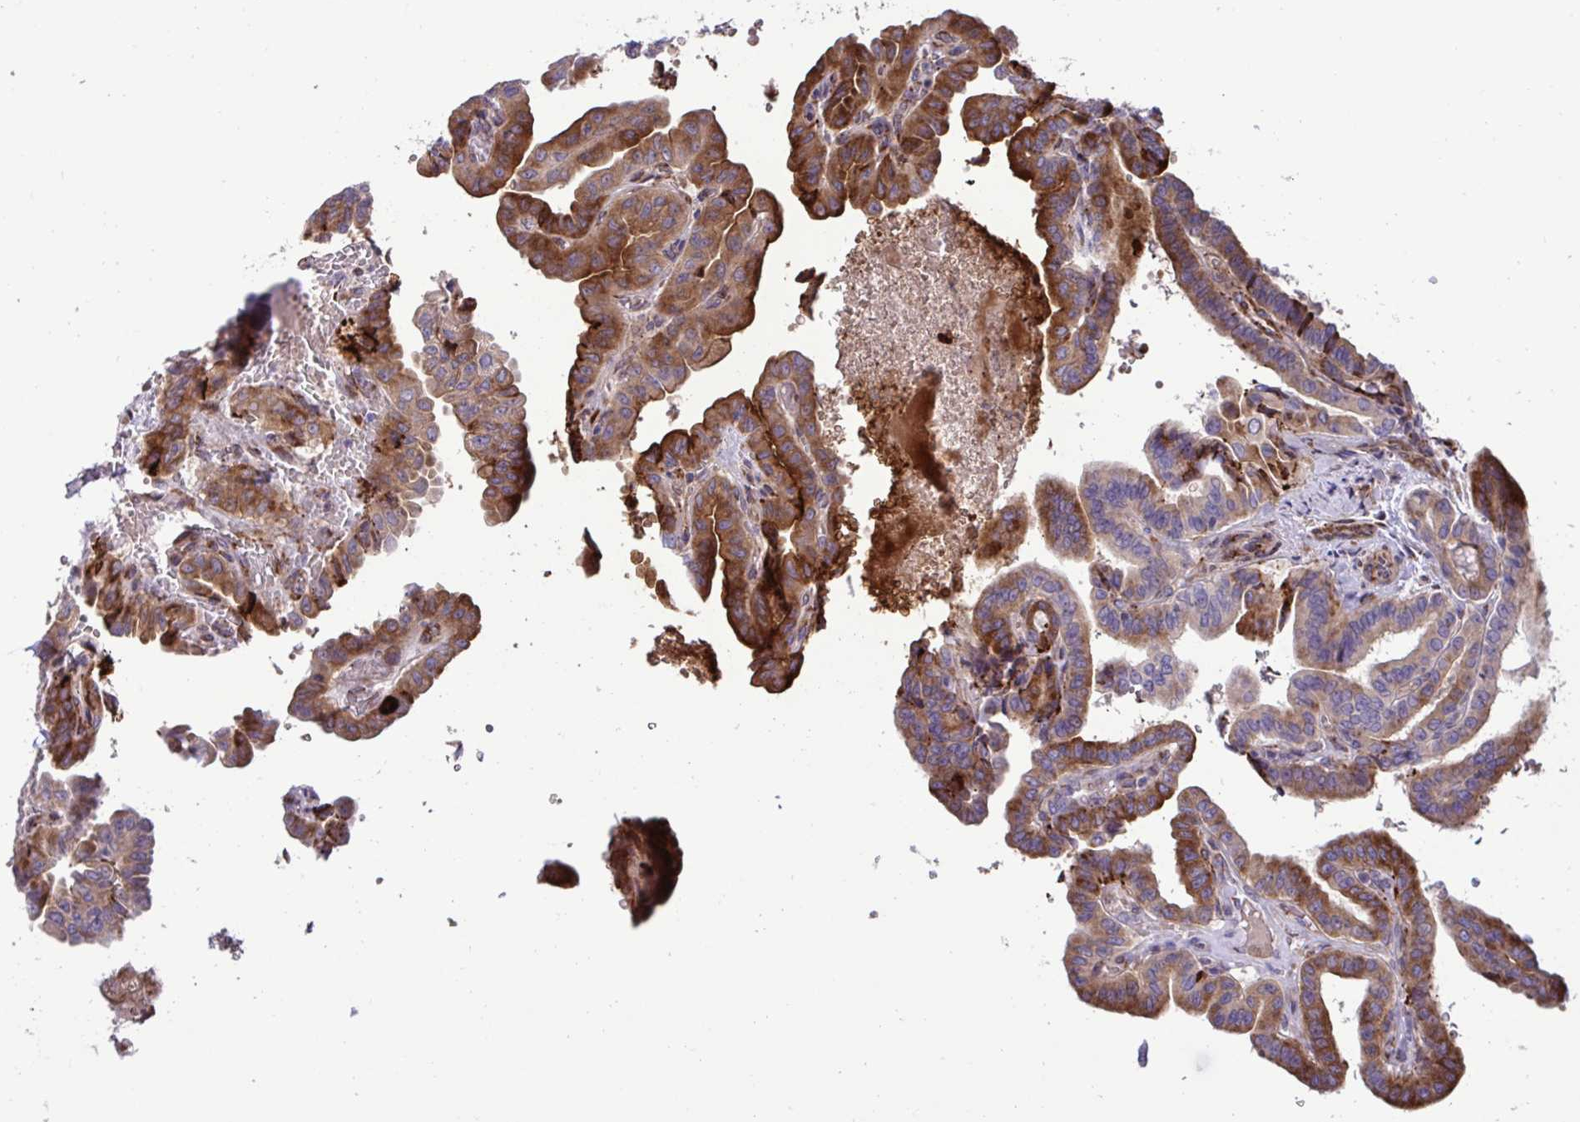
{"staining": {"intensity": "strong", "quantity": ">75%", "location": "cytoplasmic/membranous"}, "tissue": "thyroid cancer", "cell_type": "Tumor cells", "image_type": "cancer", "snomed": [{"axis": "morphology", "description": "Papillary adenocarcinoma, NOS"}, {"axis": "topography", "description": "Thyroid gland"}], "caption": "This photomicrograph shows immunohistochemistry staining of papillary adenocarcinoma (thyroid), with high strong cytoplasmic/membranous staining in approximately >75% of tumor cells.", "gene": "LIMS1", "patient": {"sex": "male", "age": 87}}